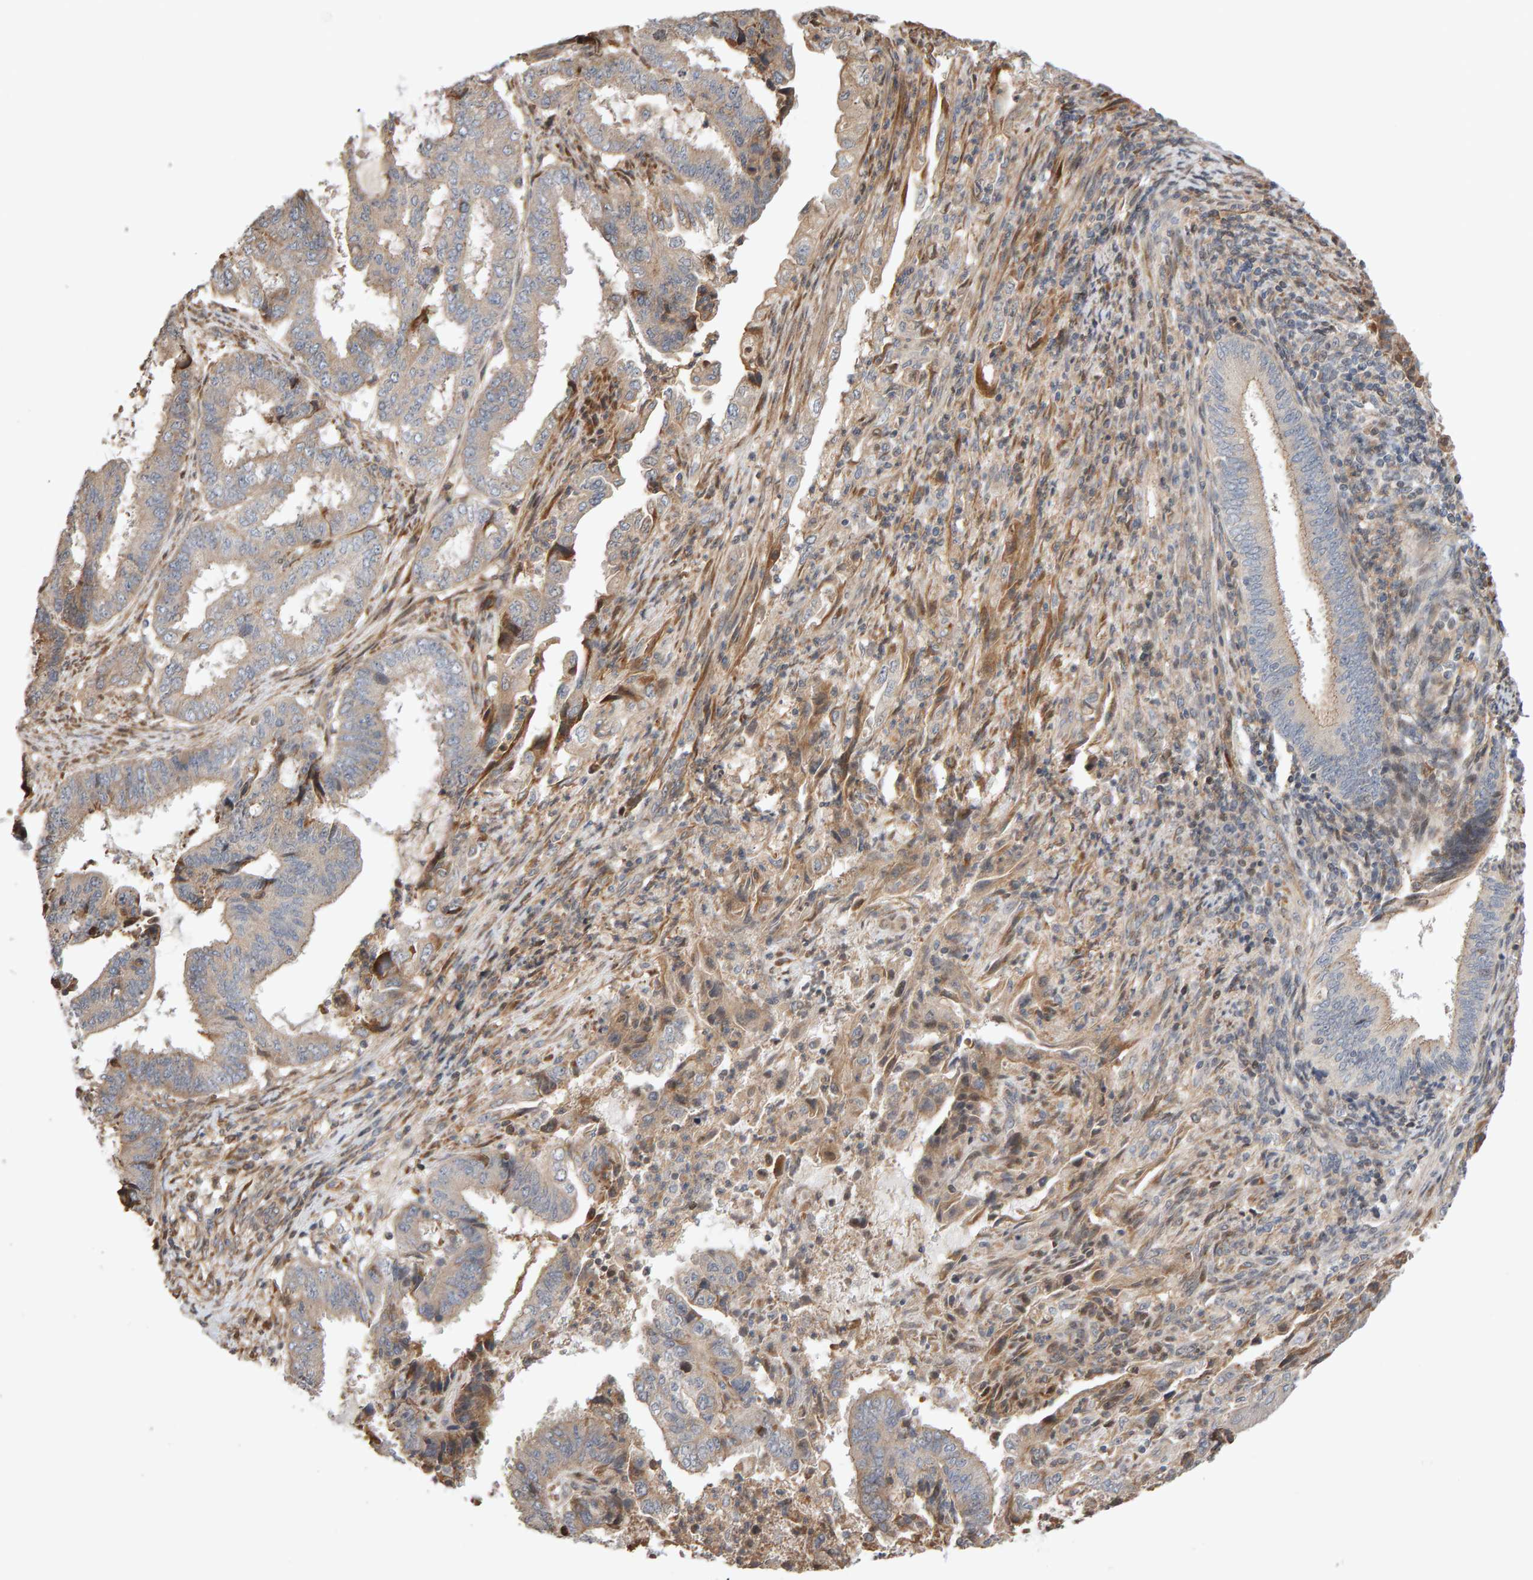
{"staining": {"intensity": "weak", "quantity": "<25%", "location": "cytoplasmic/membranous"}, "tissue": "endometrial cancer", "cell_type": "Tumor cells", "image_type": "cancer", "snomed": [{"axis": "morphology", "description": "Adenocarcinoma, NOS"}, {"axis": "topography", "description": "Endometrium"}], "caption": "Immunohistochemical staining of endometrial adenocarcinoma shows no significant expression in tumor cells.", "gene": "LZTS1", "patient": {"sex": "female", "age": 51}}